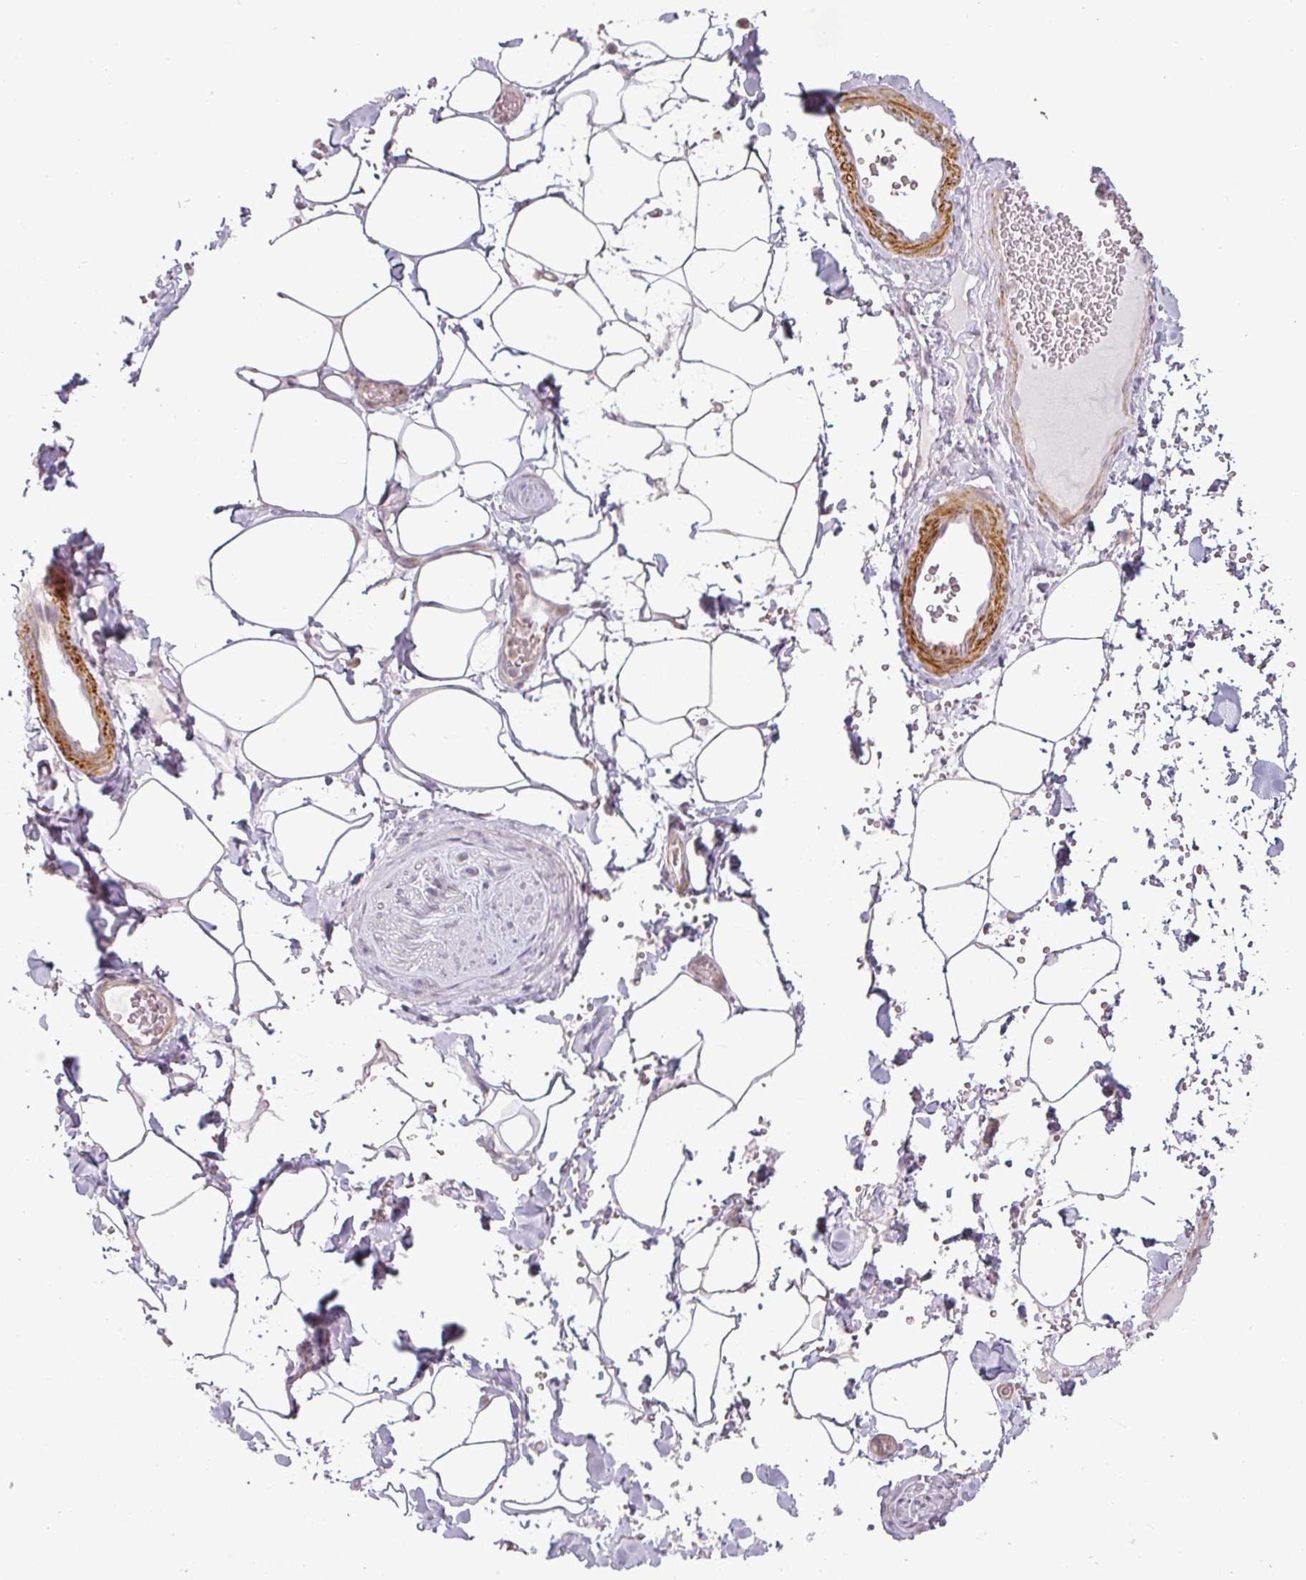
{"staining": {"intensity": "negative", "quantity": "none", "location": "none"}, "tissue": "adipose tissue", "cell_type": "Adipocytes", "image_type": "normal", "snomed": [{"axis": "morphology", "description": "Normal tissue, NOS"}, {"axis": "topography", "description": "Rectum"}, {"axis": "topography", "description": "Peripheral nerve tissue"}], "caption": "Immunohistochemistry photomicrograph of unremarkable adipose tissue: human adipose tissue stained with DAB (3,3'-diaminobenzidine) displays no significant protein positivity in adipocytes. (DAB immunohistochemistry (IHC) with hematoxylin counter stain).", "gene": "CCDC144A", "patient": {"sex": "female", "age": 69}}